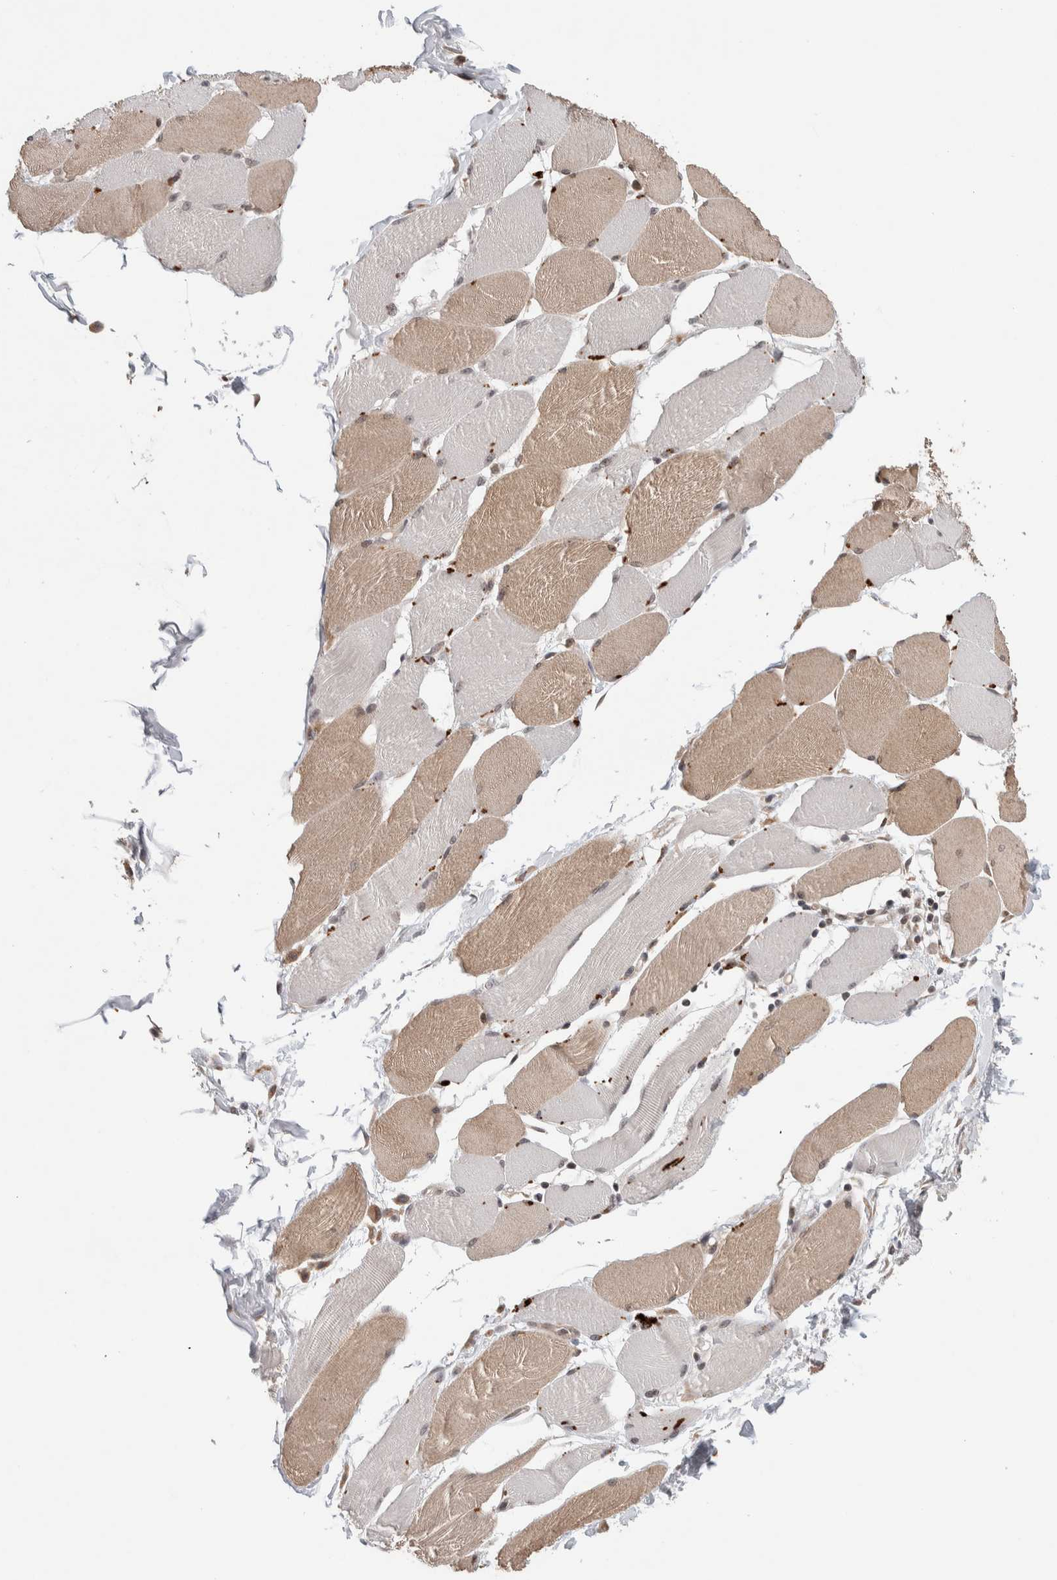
{"staining": {"intensity": "weak", "quantity": ">75%", "location": "cytoplasmic/membranous,nuclear"}, "tissue": "skeletal muscle", "cell_type": "Myocytes", "image_type": "normal", "snomed": [{"axis": "morphology", "description": "Normal tissue, NOS"}, {"axis": "topography", "description": "Skin"}, {"axis": "topography", "description": "Skeletal muscle"}], "caption": "Human skeletal muscle stained for a protein (brown) exhibits weak cytoplasmic/membranous,nuclear positive staining in about >75% of myocytes.", "gene": "KCNK1", "patient": {"sex": "male", "age": 83}}